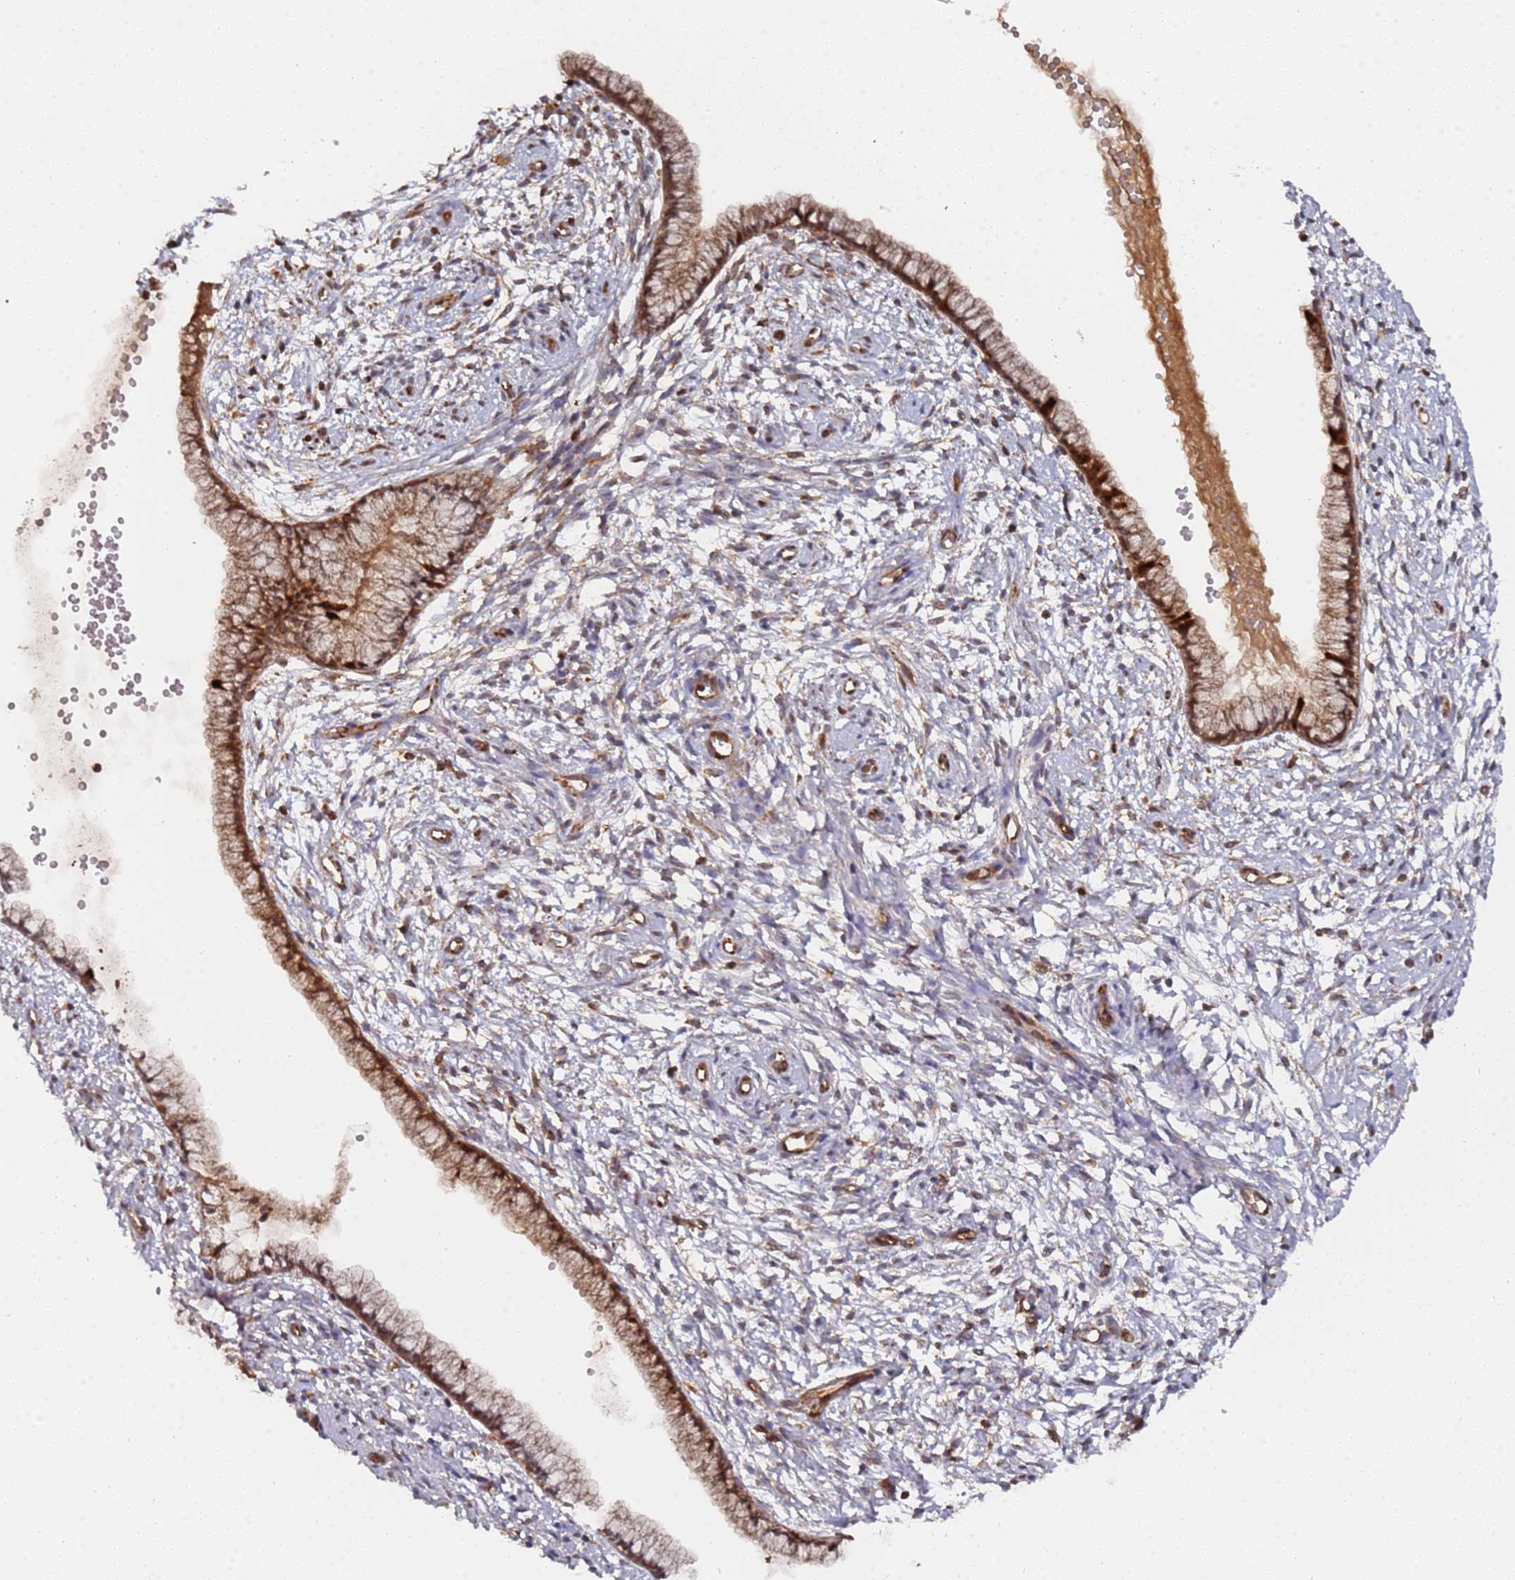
{"staining": {"intensity": "moderate", "quantity": ">75%", "location": "cytoplasmic/membranous"}, "tissue": "cervix", "cell_type": "Glandular cells", "image_type": "normal", "snomed": [{"axis": "morphology", "description": "Normal tissue, NOS"}, {"axis": "topography", "description": "Cervix"}], "caption": "Glandular cells exhibit moderate cytoplasmic/membranous staining in about >75% of cells in normal cervix.", "gene": "DDX60", "patient": {"sex": "female", "age": 57}}